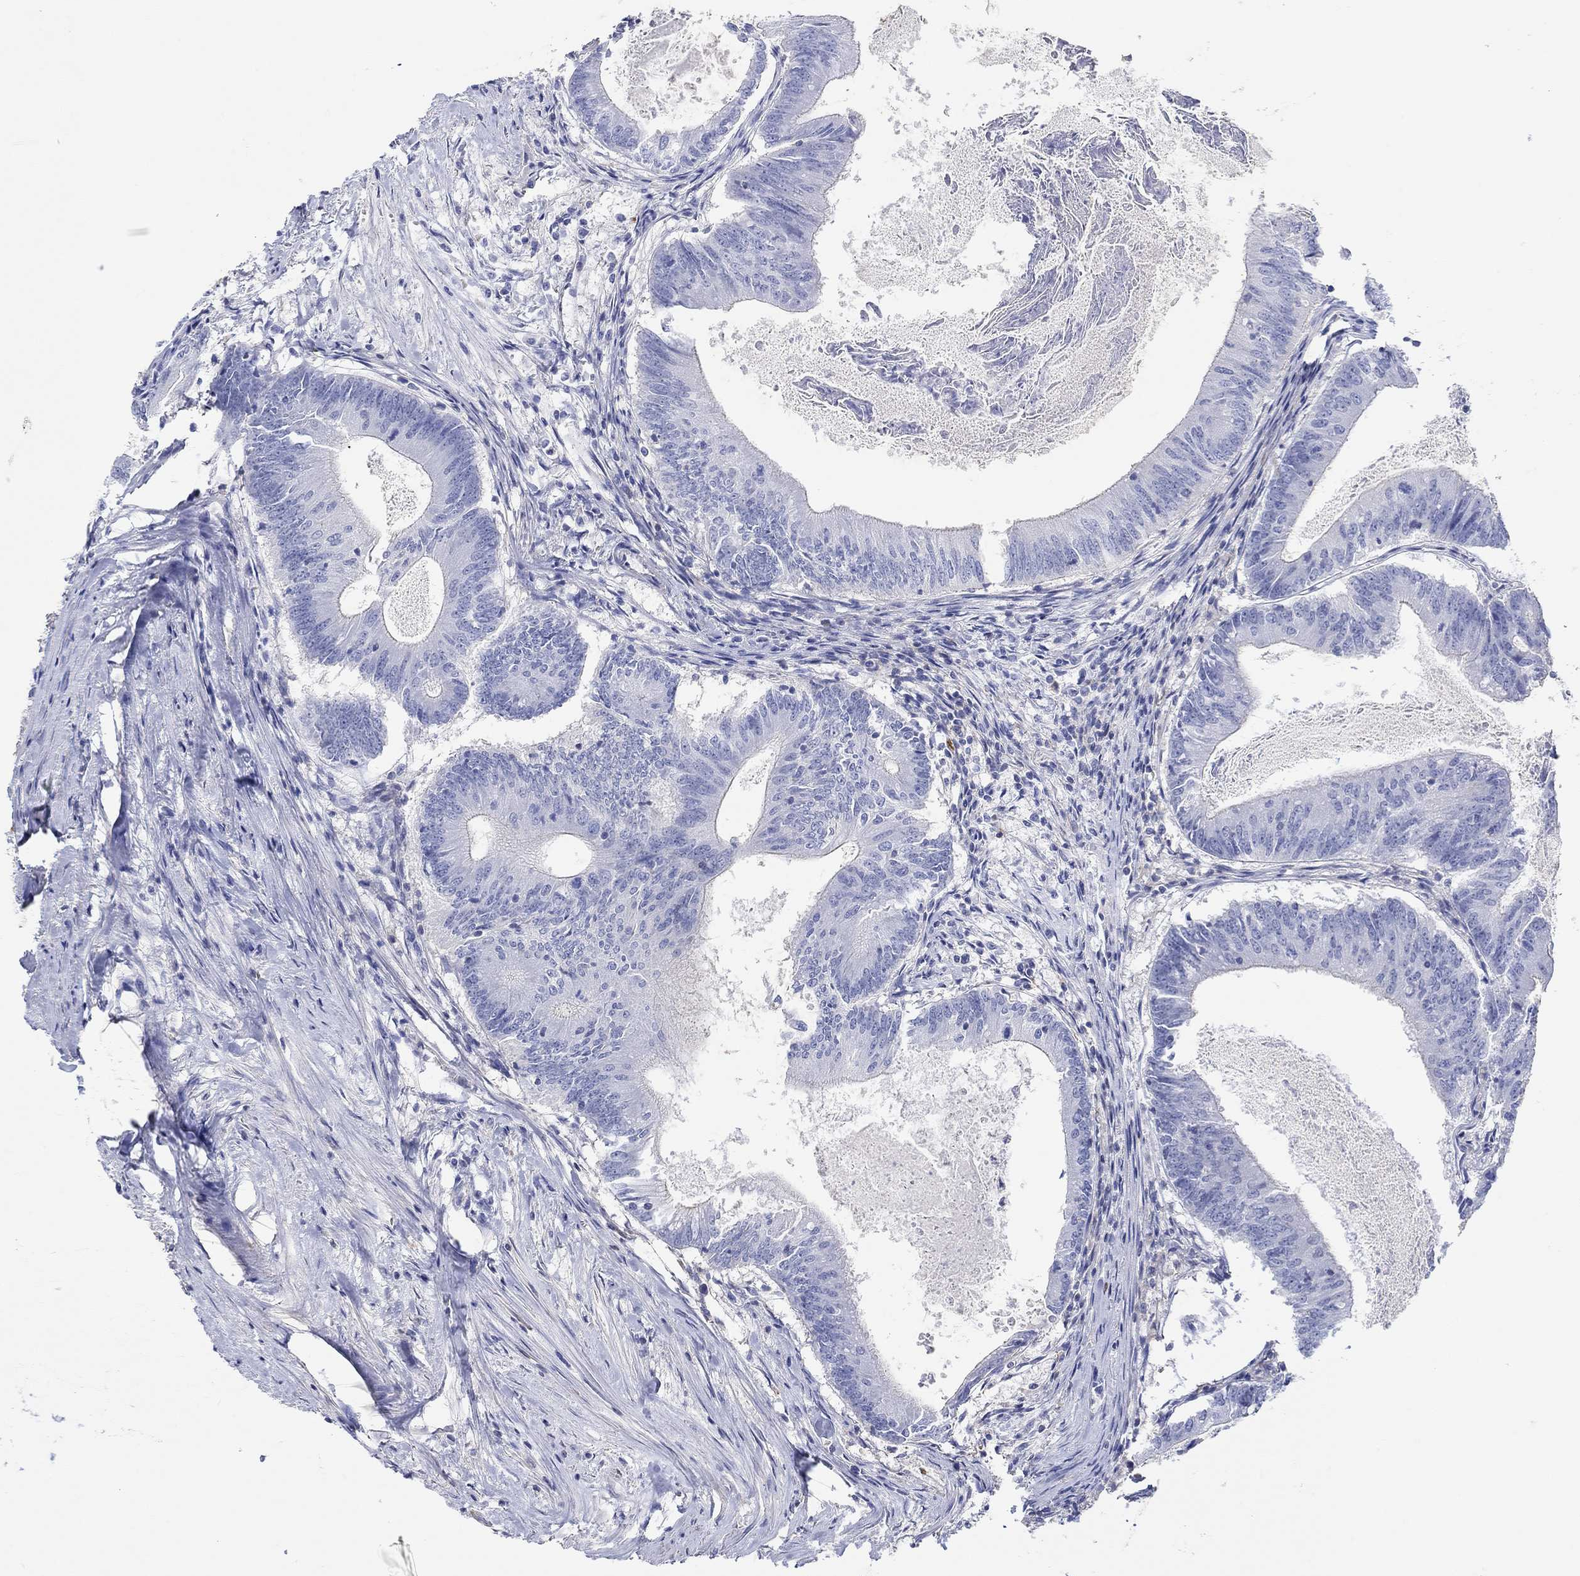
{"staining": {"intensity": "negative", "quantity": "none", "location": "none"}, "tissue": "colorectal cancer", "cell_type": "Tumor cells", "image_type": "cancer", "snomed": [{"axis": "morphology", "description": "Adenocarcinoma, NOS"}, {"axis": "topography", "description": "Colon"}], "caption": "Tumor cells show no significant expression in colorectal cancer.", "gene": "PPIL6", "patient": {"sex": "female", "age": 70}}